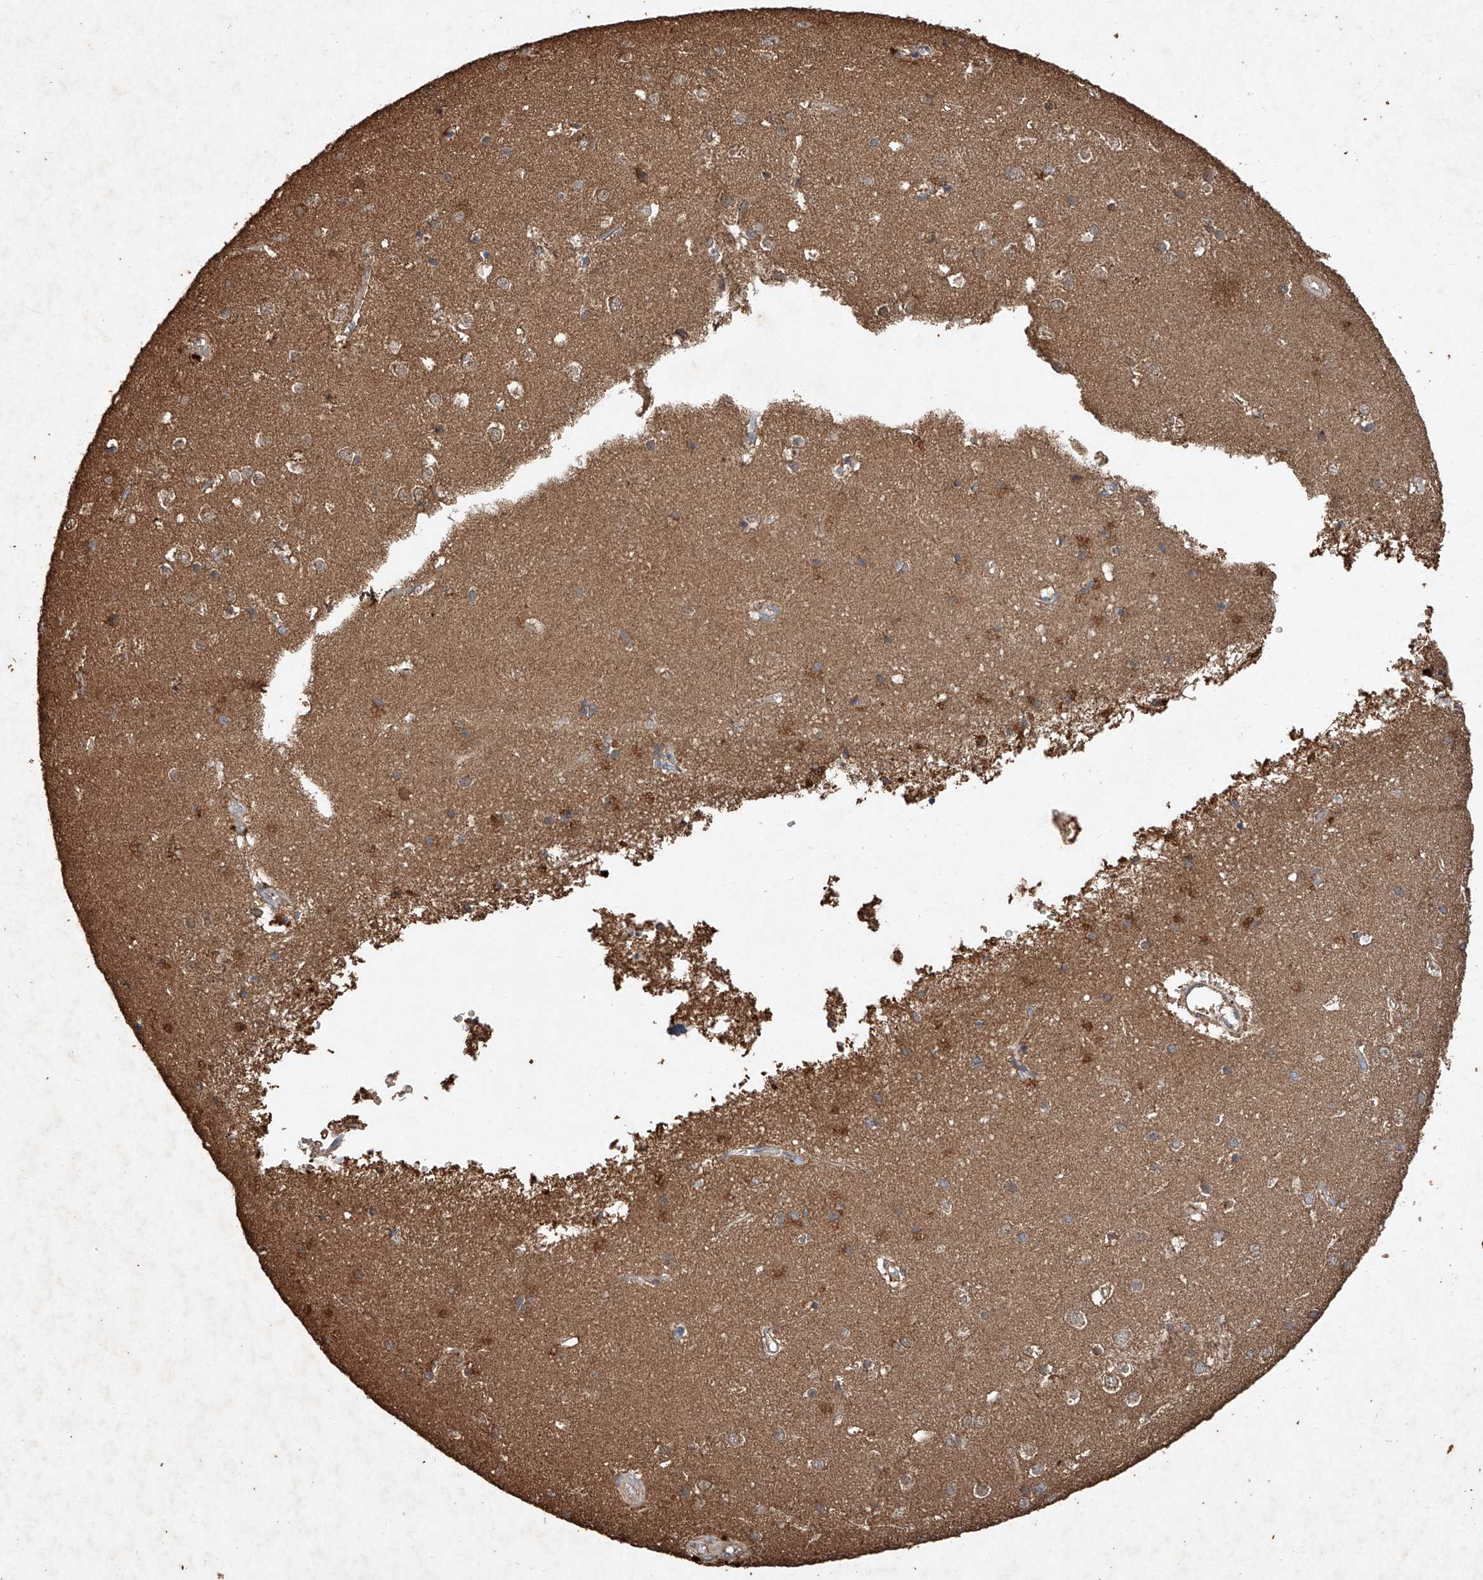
{"staining": {"intensity": "moderate", "quantity": ">75%", "location": "cytoplasmic/membranous"}, "tissue": "cerebral cortex", "cell_type": "Endothelial cells", "image_type": "normal", "snomed": [{"axis": "morphology", "description": "Normal tissue, NOS"}, {"axis": "topography", "description": "Cerebral cortex"}], "caption": "Immunohistochemistry (IHC) of benign cerebral cortex demonstrates medium levels of moderate cytoplasmic/membranous expression in about >75% of endothelial cells.", "gene": "STK3", "patient": {"sex": "male", "age": 54}}